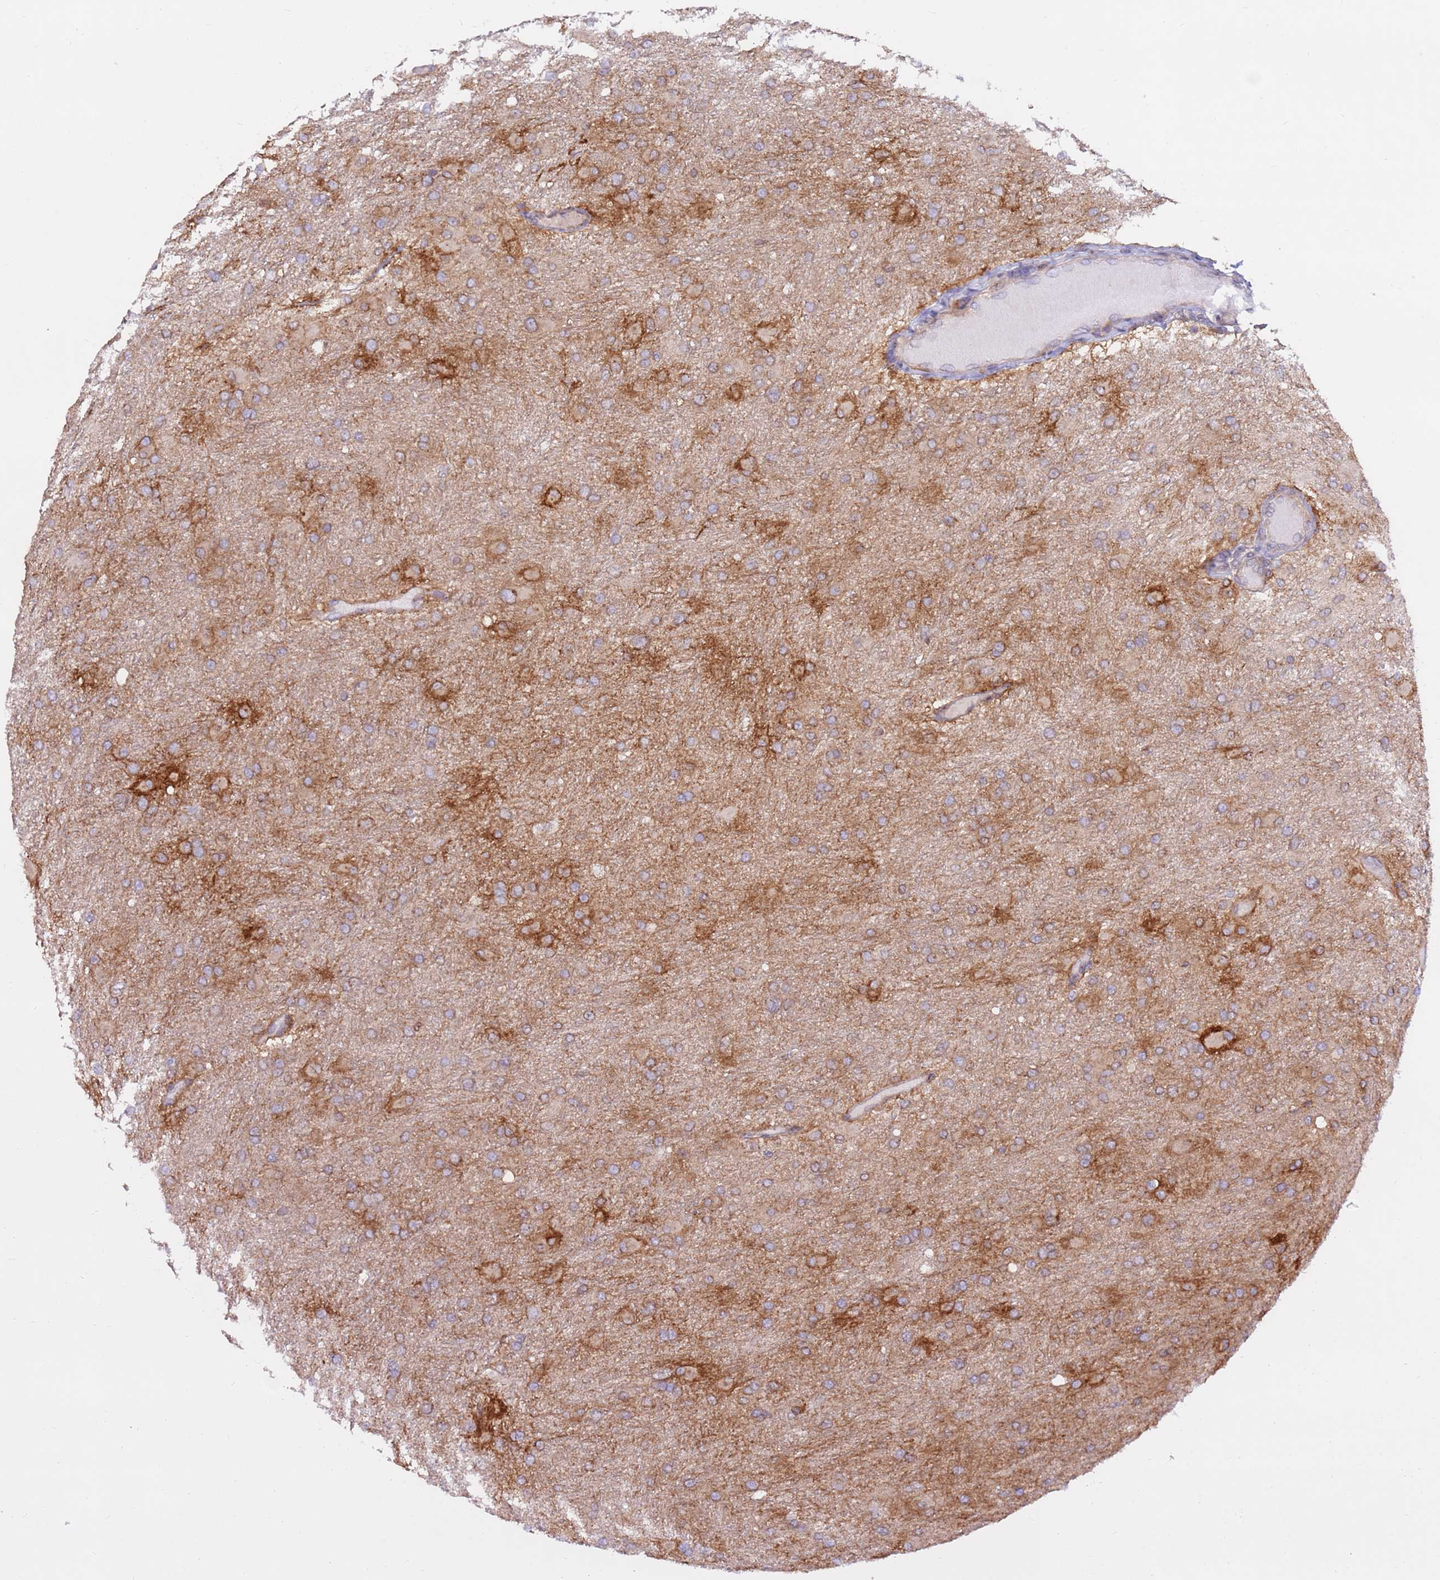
{"staining": {"intensity": "moderate", "quantity": "<25%", "location": "cytoplasmic/membranous"}, "tissue": "glioma", "cell_type": "Tumor cells", "image_type": "cancer", "snomed": [{"axis": "morphology", "description": "Glioma, malignant, High grade"}, {"axis": "topography", "description": "Cerebral cortex"}], "caption": "Malignant glioma (high-grade) was stained to show a protein in brown. There is low levels of moderate cytoplasmic/membranous positivity in approximately <25% of tumor cells. (DAB (3,3'-diaminobenzidine) IHC with brightfield microscopy, high magnification).", "gene": "DDX19B", "patient": {"sex": "female", "age": 36}}